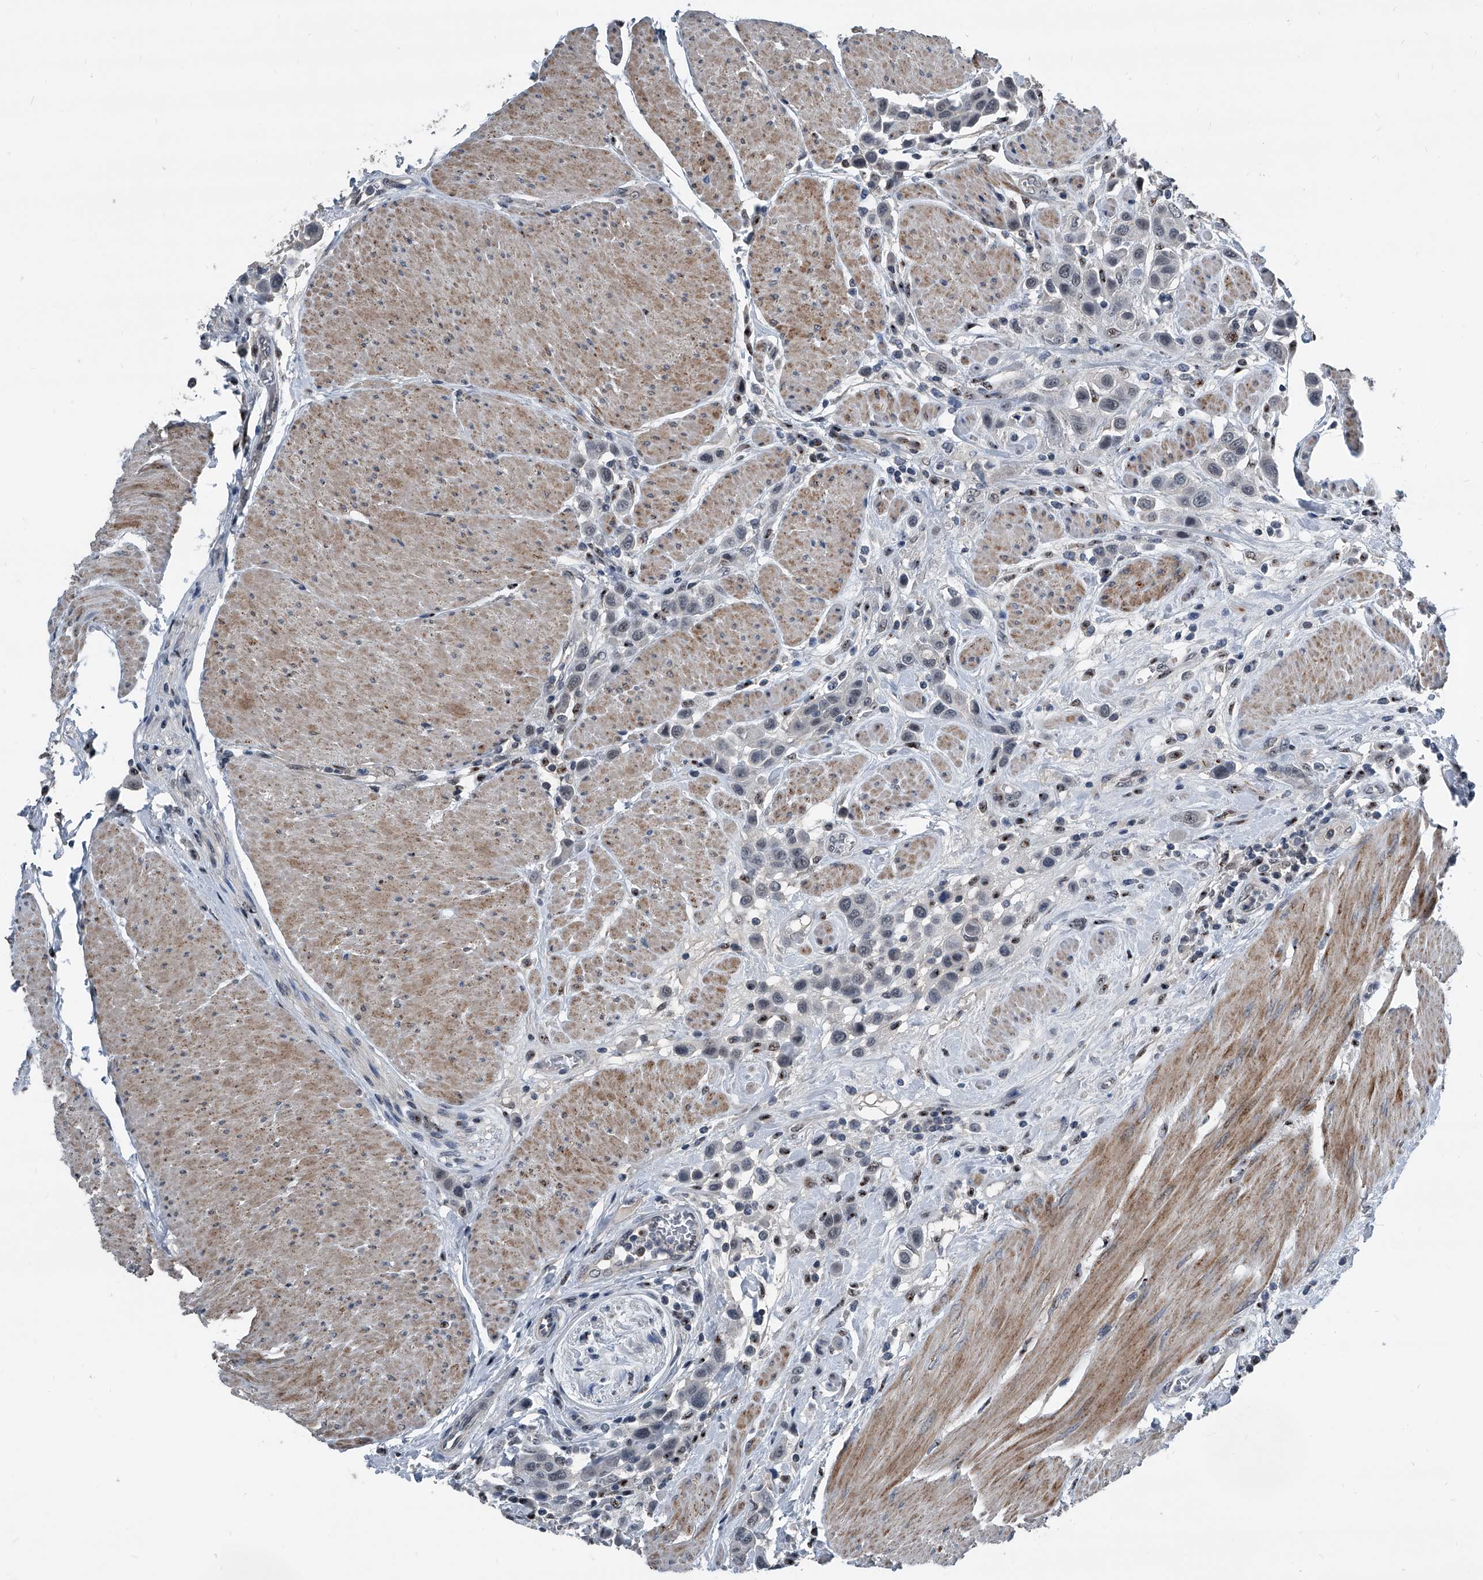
{"staining": {"intensity": "negative", "quantity": "none", "location": "none"}, "tissue": "urothelial cancer", "cell_type": "Tumor cells", "image_type": "cancer", "snomed": [{"axis": "morphology", "description": "Urothelial carcinoma, High grade"}, {"axis": "topography", "description": "Urinary bladder"}], "caption": "Urothelial cancer was stained to show a protein in brown. There is no significant expression in tumor cells.", "gene": "MEN1", "patient": {"sex": "male", "age": 50}}